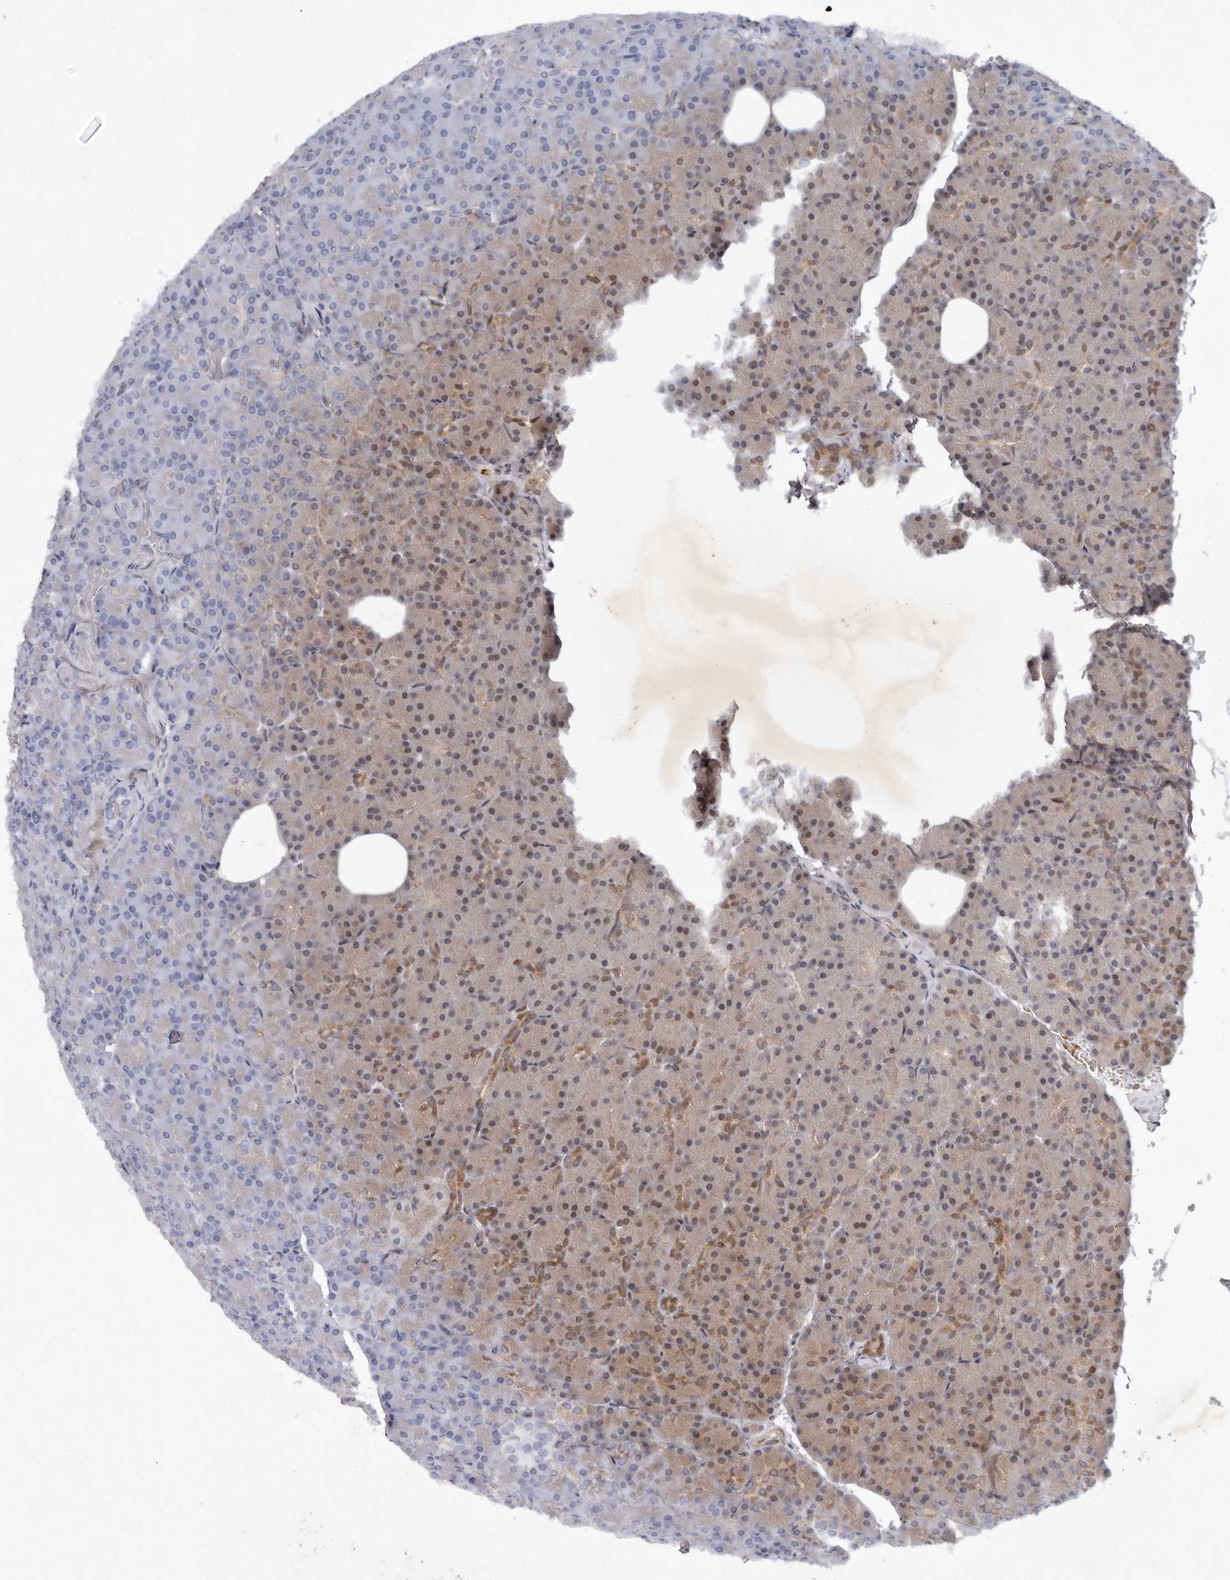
{"staining": {"intensity": "weak", "quantity": "25%-75%", "location": "cytoplasmic/membranous,nuclear"}, "tissue": "pancreas", "cell_type": "Exocrine glandular cells", "image_type": "normal", "snomed": [{"axis": "morphology", "description": "Normal tissue, NOS"}, {"axis": "topography", "description": "Pancreas"}], "caption": "Exocrine glandular cells show low levels of weak cytoplasmic/membranous,nuclear positivity in about 25%-75% of cells in normal human pancreas.", "gene": "ABL1", "patient": {"sex": "female", "age": 43}}